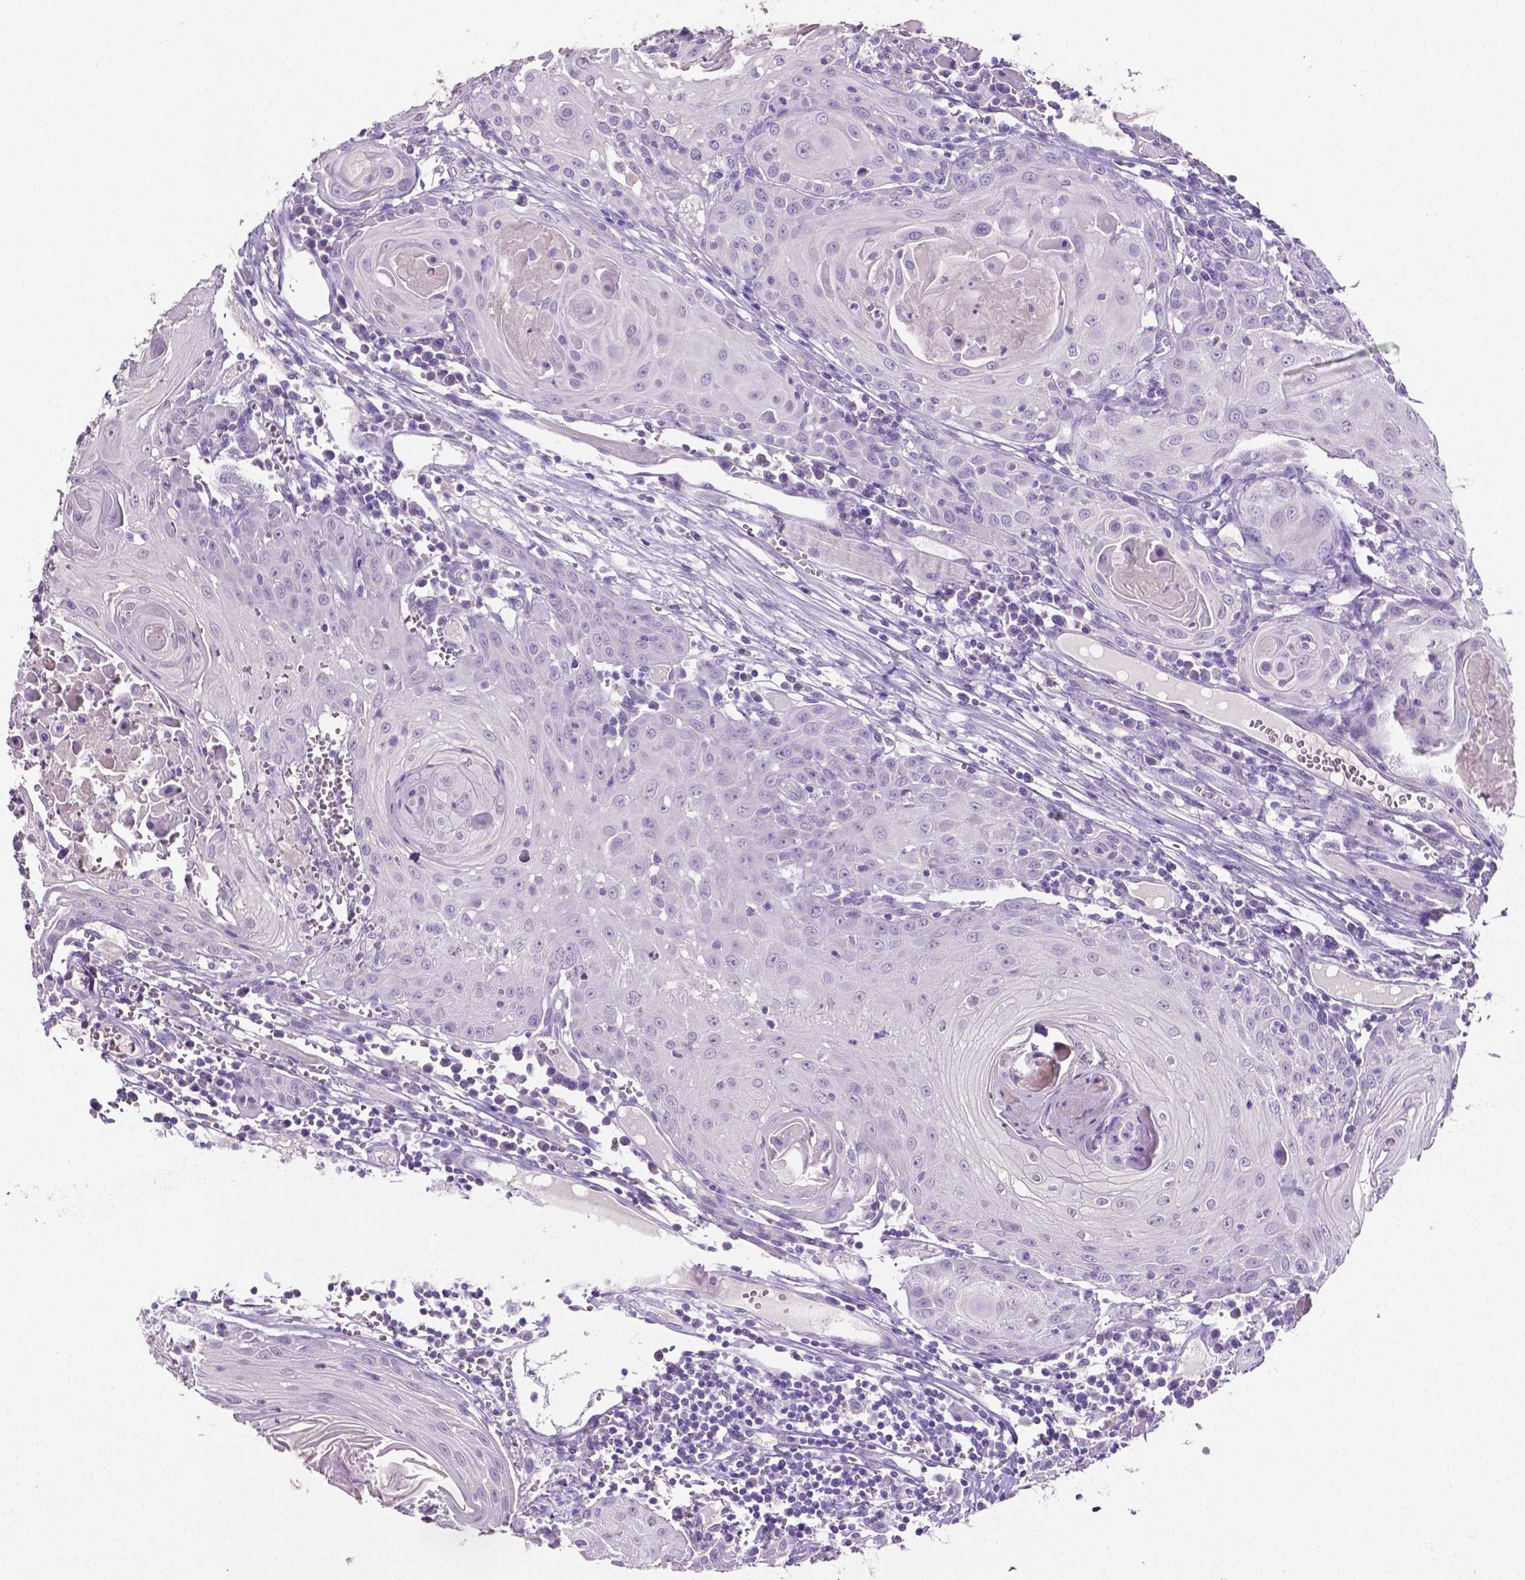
{"staining": {"intensity": "negative", "quantity": "none", "location": "none"}, "tissue": "head and neck cancer", "cell_type": "Tumor cells", "image_type": "cancer", "snomed": [{"axis": "morphology", "description": "Squamous cell carcinoma, NOS"}, {"axis": "topography", "description": "Head-Neck"}], "caption": "An immunohistochemistry photomicrograph of head and neck cancer is shown. There is no staining in tumor cells of head and neck cancer.", "gene": "SLC22A2", "patient": {"sex": "female", "age": 80}}